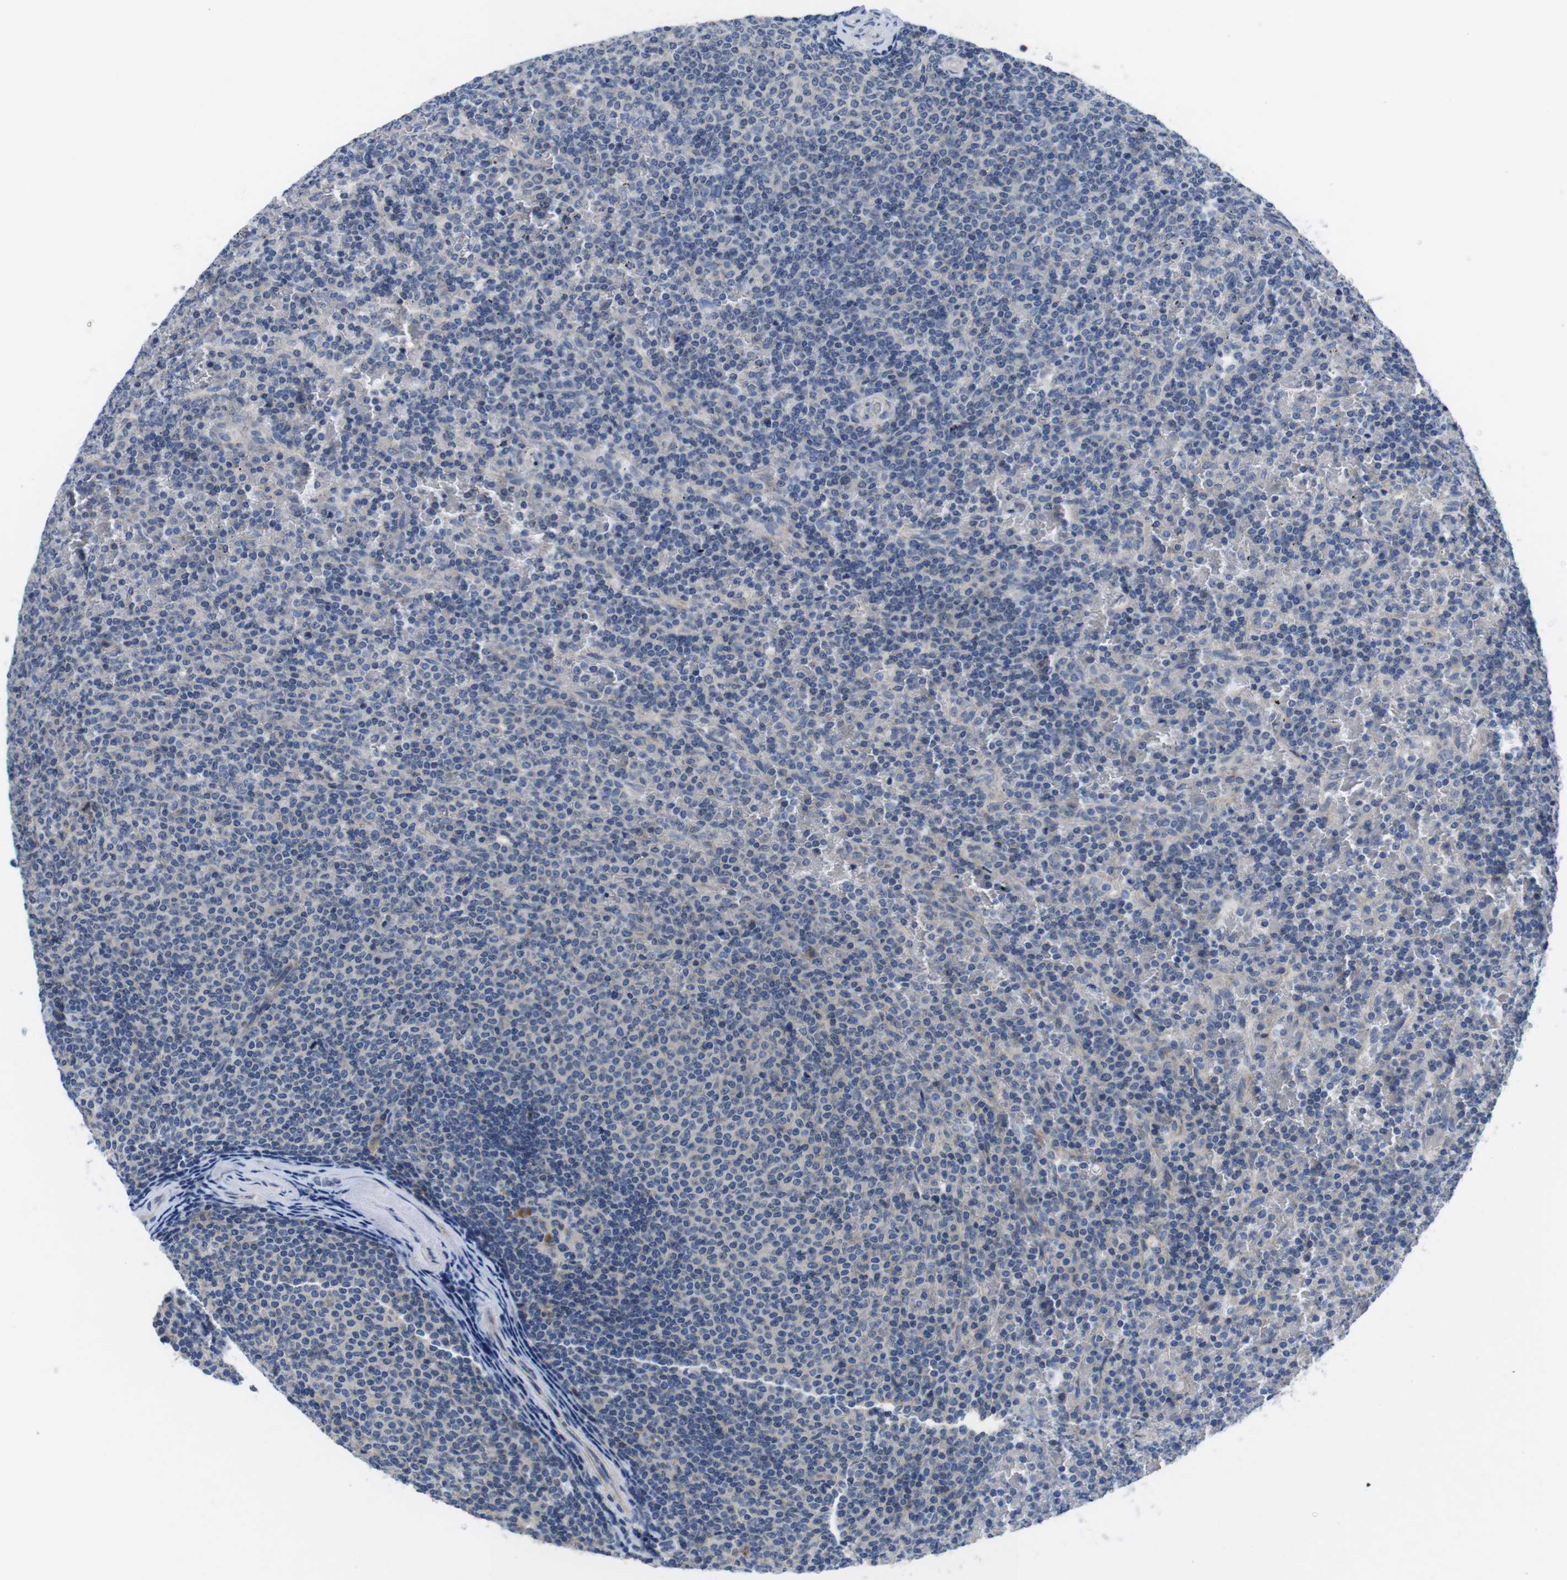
{"staining": {"intensity": "negative", "quantity": "none", "location": "none"}, "tissue": "lymphoma", "cell_type": "Tumor cells", "image_type": "cancer", "snomed": [{"axis": "morphology", "description": "Malignant lymphoma, non-Hodgkin's type, Low grade"}, {"axis": "topography", "description": "Spleen"}], "caption": "Low-grade malignant lymphoma, non-Hodgkin's type stained for a protein using immunohistochemistry displays no positivity tumor cells.", "gene": "SCRIB", "patient": {"sex": "female", "age": 77}}